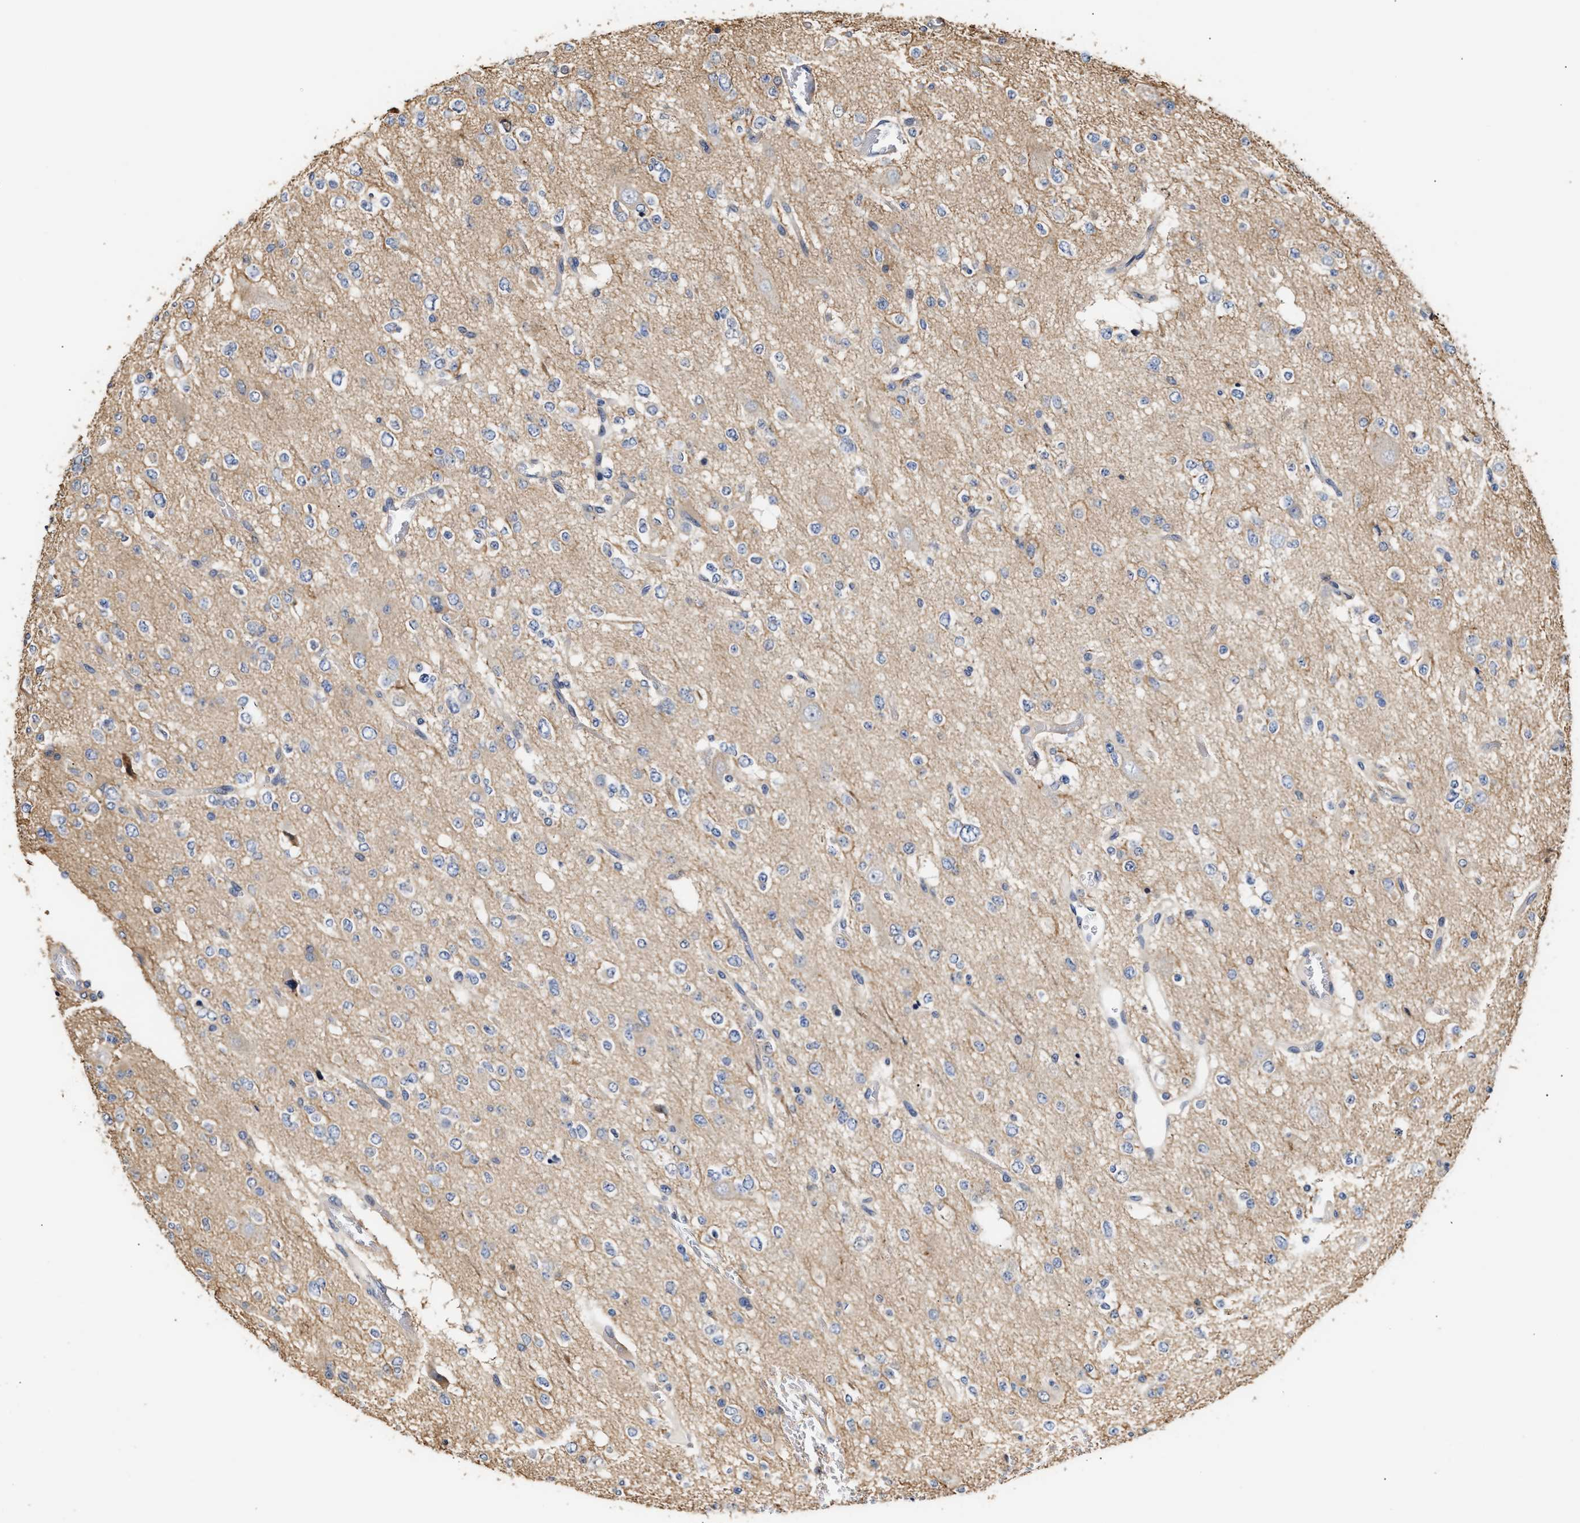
{"staining": {"intensity": "negative", "quantity": "none", "location": "none"}, "tissue": "glioma", "cell_type": "Tumor cells", "image_type": "cancer", "snomed": [{"axis": "morphology", "description": "Glioma, malignant, Low grade"}, {"axis": "topography", "description": "Brain"}], "caption": "This is a histopathology image of immunohistochemistry (IHC) staining of glioma, which shows no expression in tumor cells.", "gene": "CLIP2", "patient": {"sex": "male", "age": 38}}